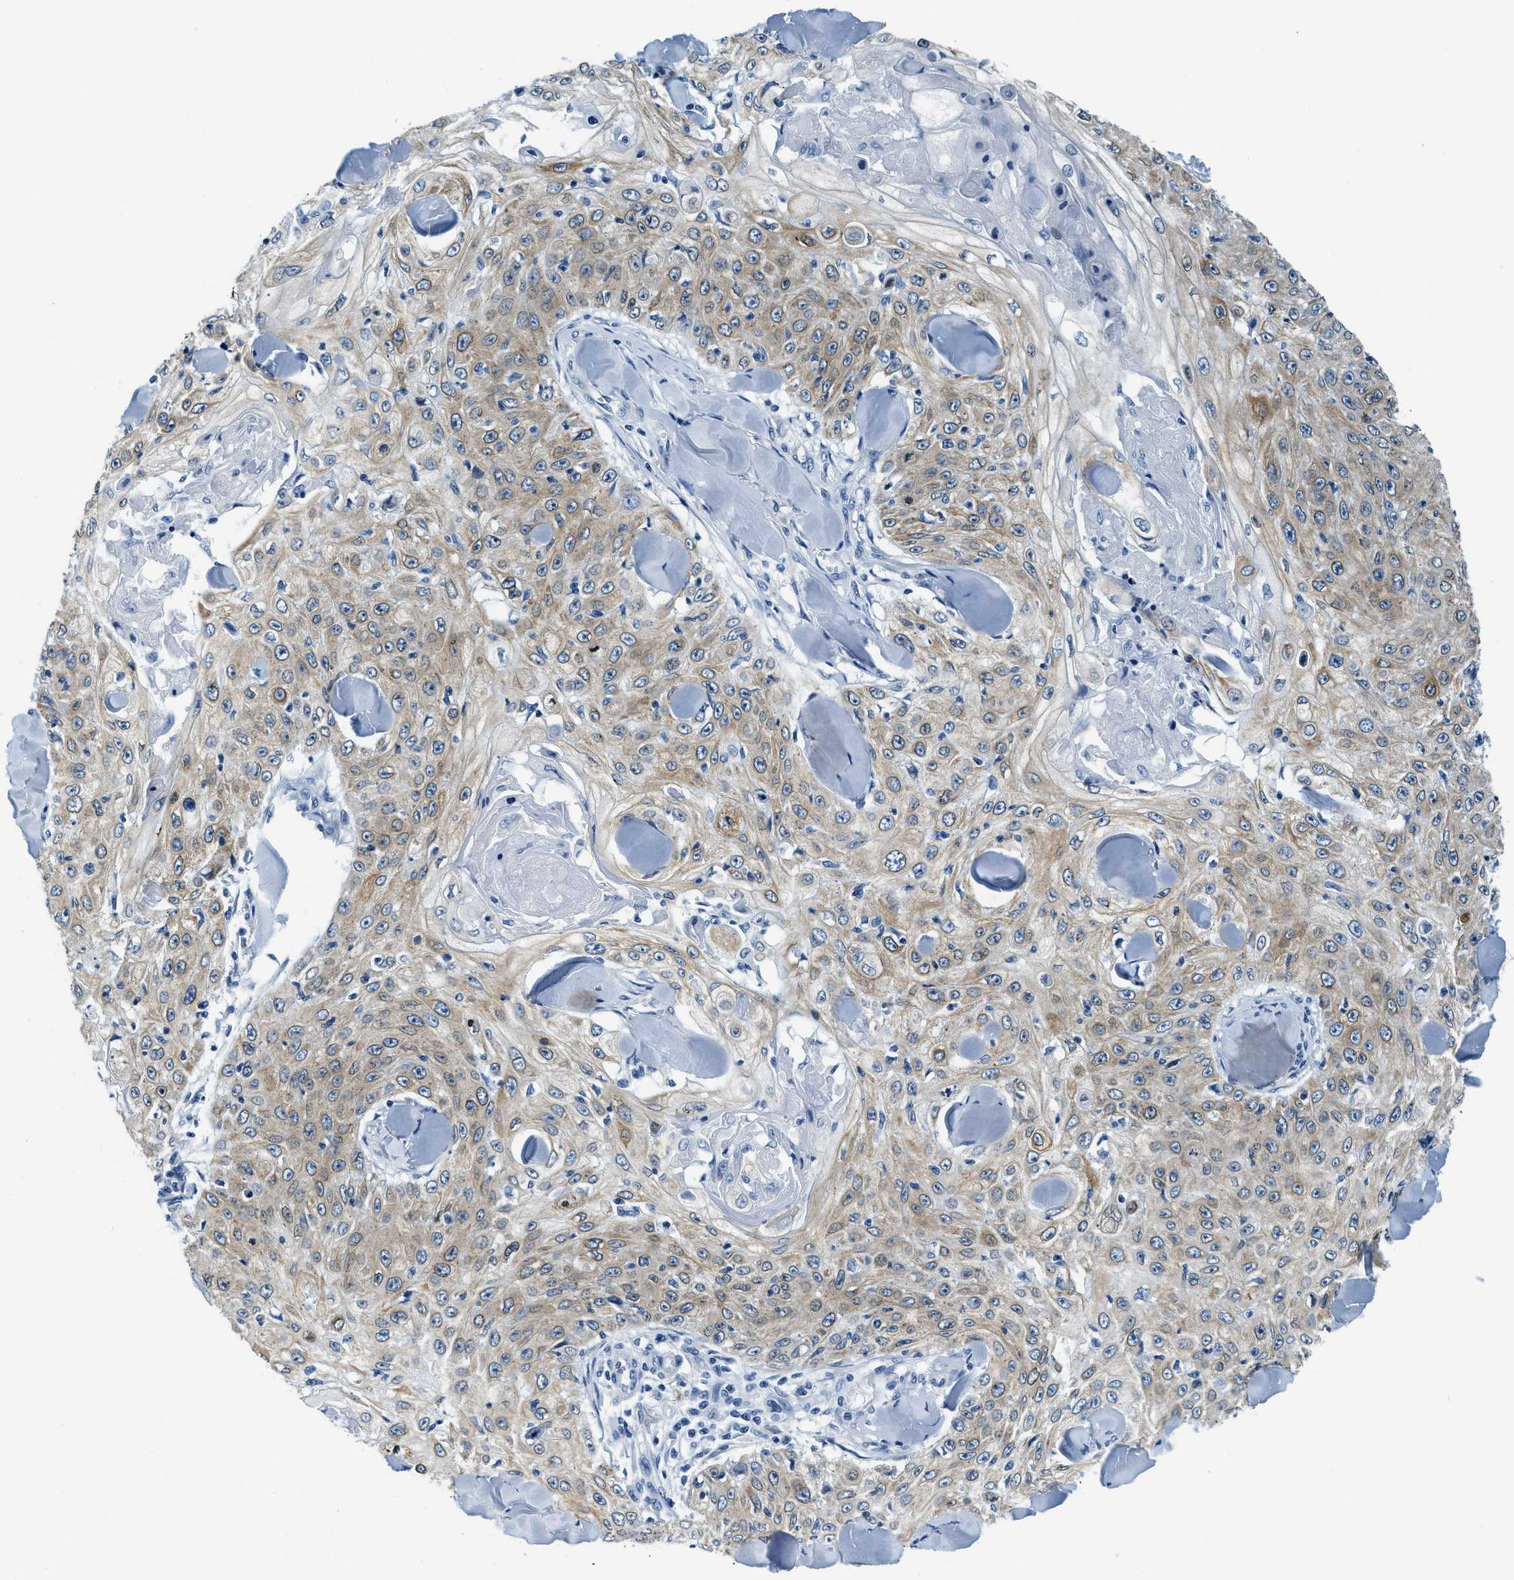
{"staining": {"intensity": "moderate", "quantity": ">75%", "location": "cytoplasmic/membranous"}, "tissue": "skin cancer", "cell_type": "Tumor cells", "image_type": "cancer", "snomed": [{"axis": "morphology", "description": "Squamous cell carcinoma, NOS"}, {"axis": "topography", "description": "Skin"}], "caption": "A micrograph of skin cancer stained for a protein displays moderate cytoplasmic/membranous brown staining in tumor cells.", "gene": "UBAC2", "patient": {"sex": "male", "age": 86}}